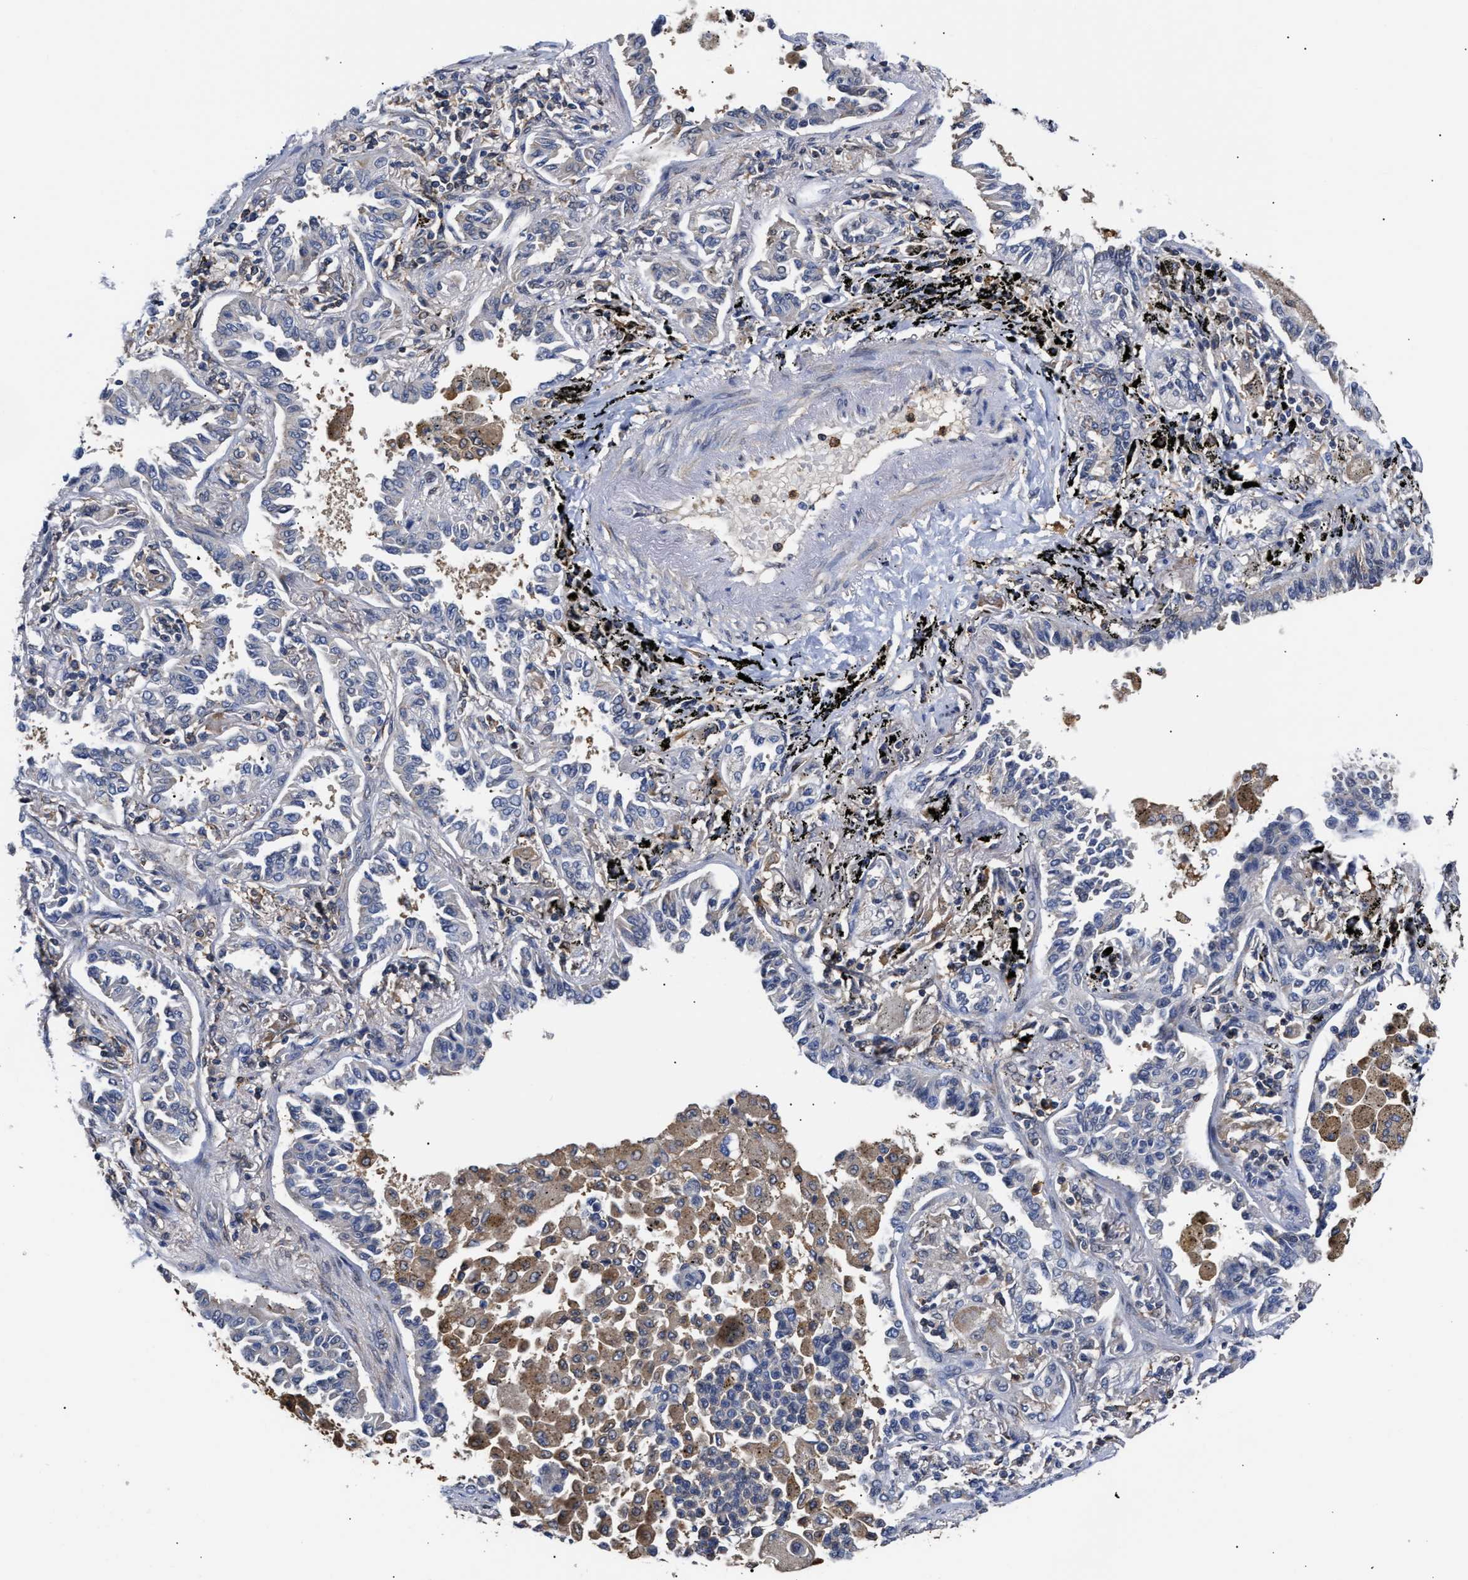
{"staining": {"intensity": "negative", "quantity": "none", "location": "none"}, "tissue": "lung cancer", "cell_type": "Tumor cells", "image_type": "cancer", "snomed": [{"axis": "morphology", "description": "Normal tissue, NOS"}, {"axis": "morphology", "description": "Adenocarcinoma, NOS"}, {"axis": "topography", "description": "Lung"}], "caption": "Immunohistochemical staining of human lung adenocarcinoma demonstrates no significant expression in tumor cells.", "gene": "KLHDC1", "patient": {"sex": "male", "age": 59}}